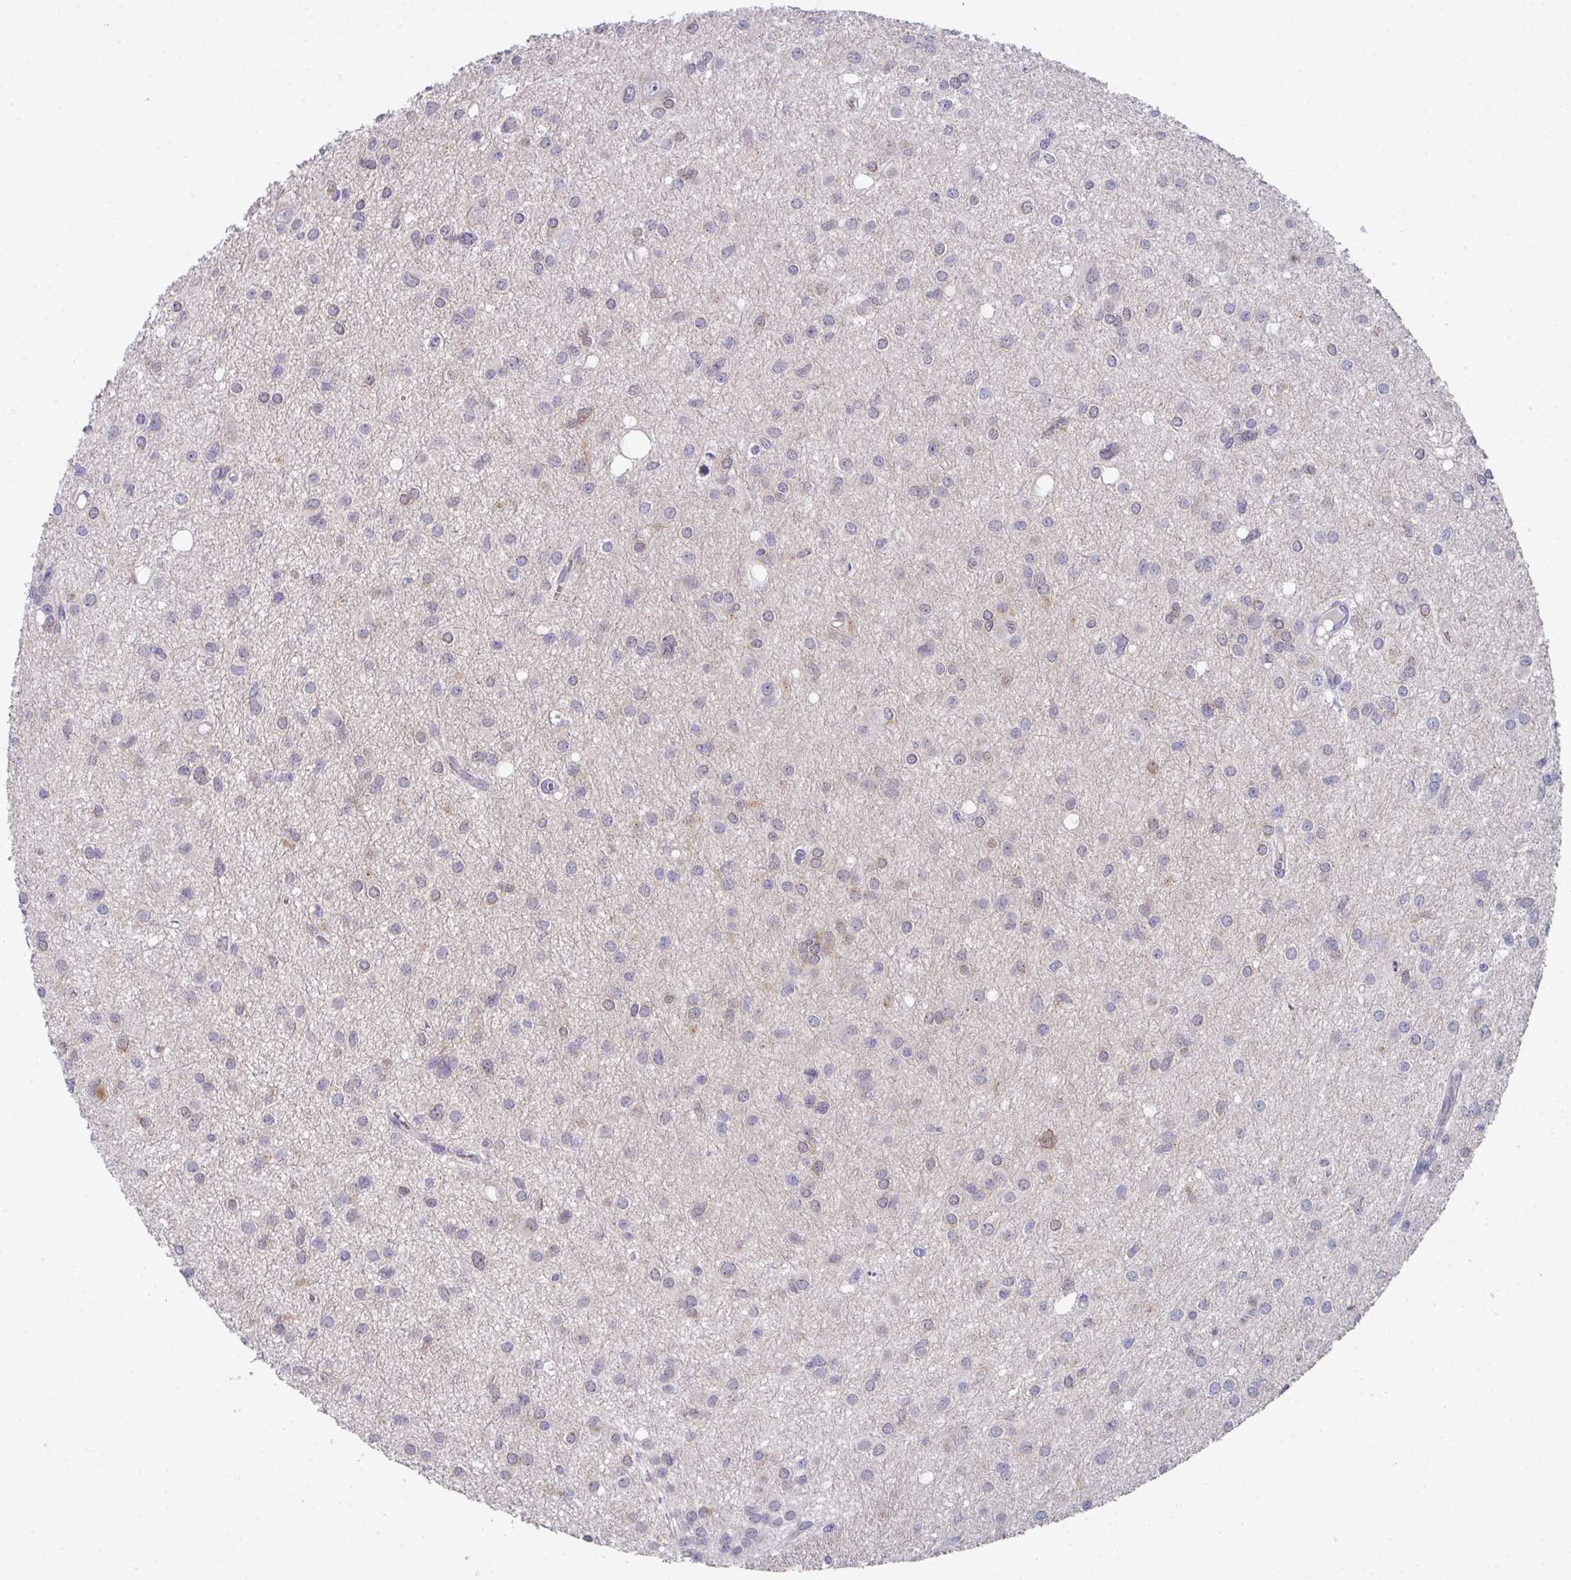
{"staining": {"intensity": "negative", "quantity": "none", "location": "none"}, "tissue": "glioma", "cell_type": "Tumor cells", "image_type": "cancer", "snomed": [{"axis": "morphology", "description": "Glioma, malignant, High grade"}, {"axis": "topography", "description": "Brain"}], "caption": "Glioma was stained to show a protein in brown. There is no significant staining in tumor cells. Nuclei are stained in blue.", "gene": "DCAF12L2", "patient": {"sex": "male", "age": 23}}